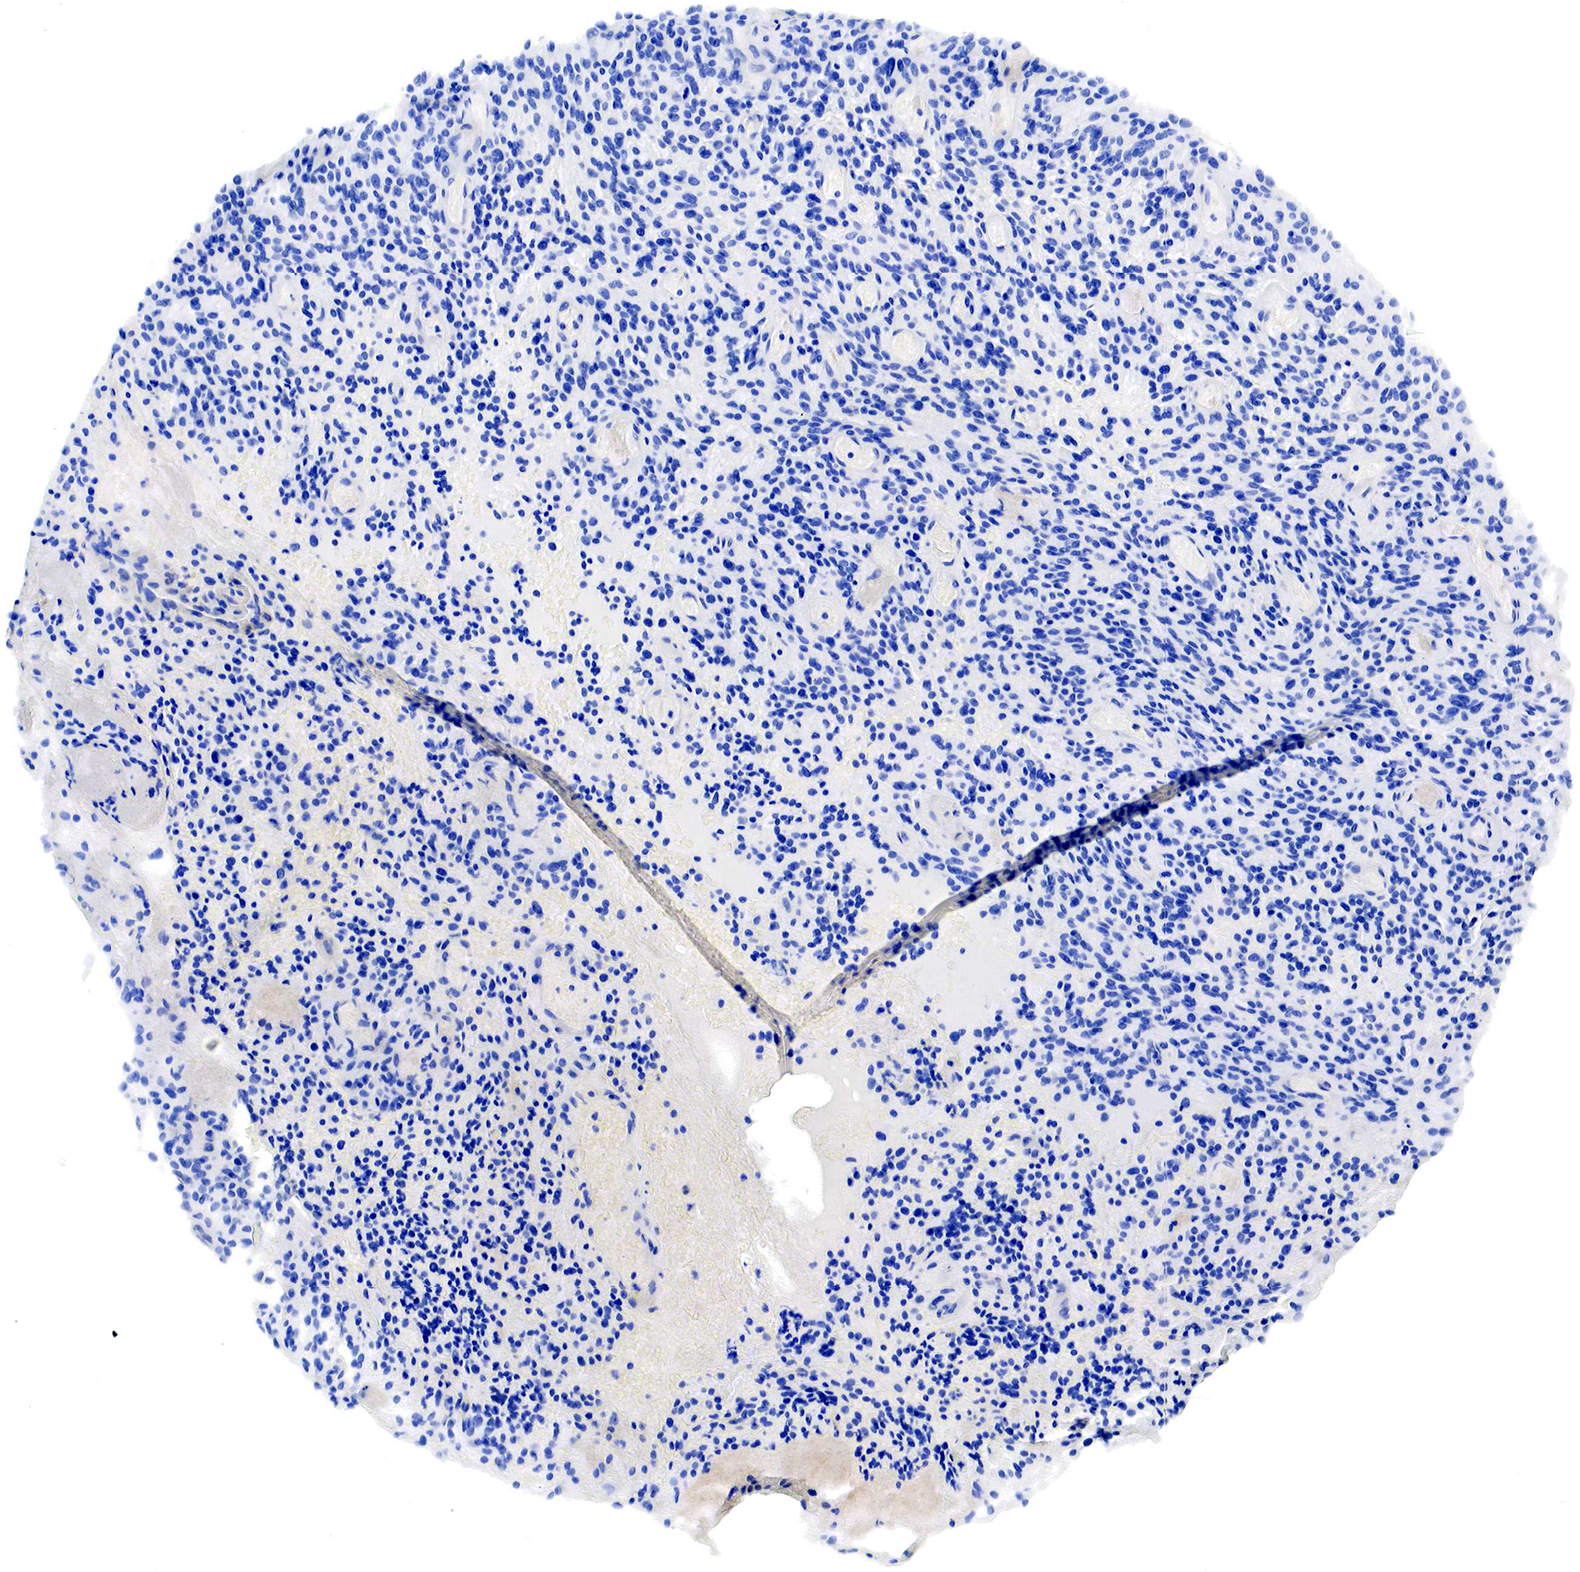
{"staining": {"intensity": "negative", "quantity": "none", "location": "none"}, "tissue": "glioma", "cell_type": "Tumor cells", "image_type": "cancer", "snomed": [{"axis": "morphology", "description": "Glioma, malignant, High grade"}, {"axis": "topography", "description": "Brain"}], "caption": "This is an immunohistochemistry image of human malignant glioma (high-grade). There is no positivity in tumor cells.", "gene": "TPM1", "patient": {"sex": "female", "age": 13}}